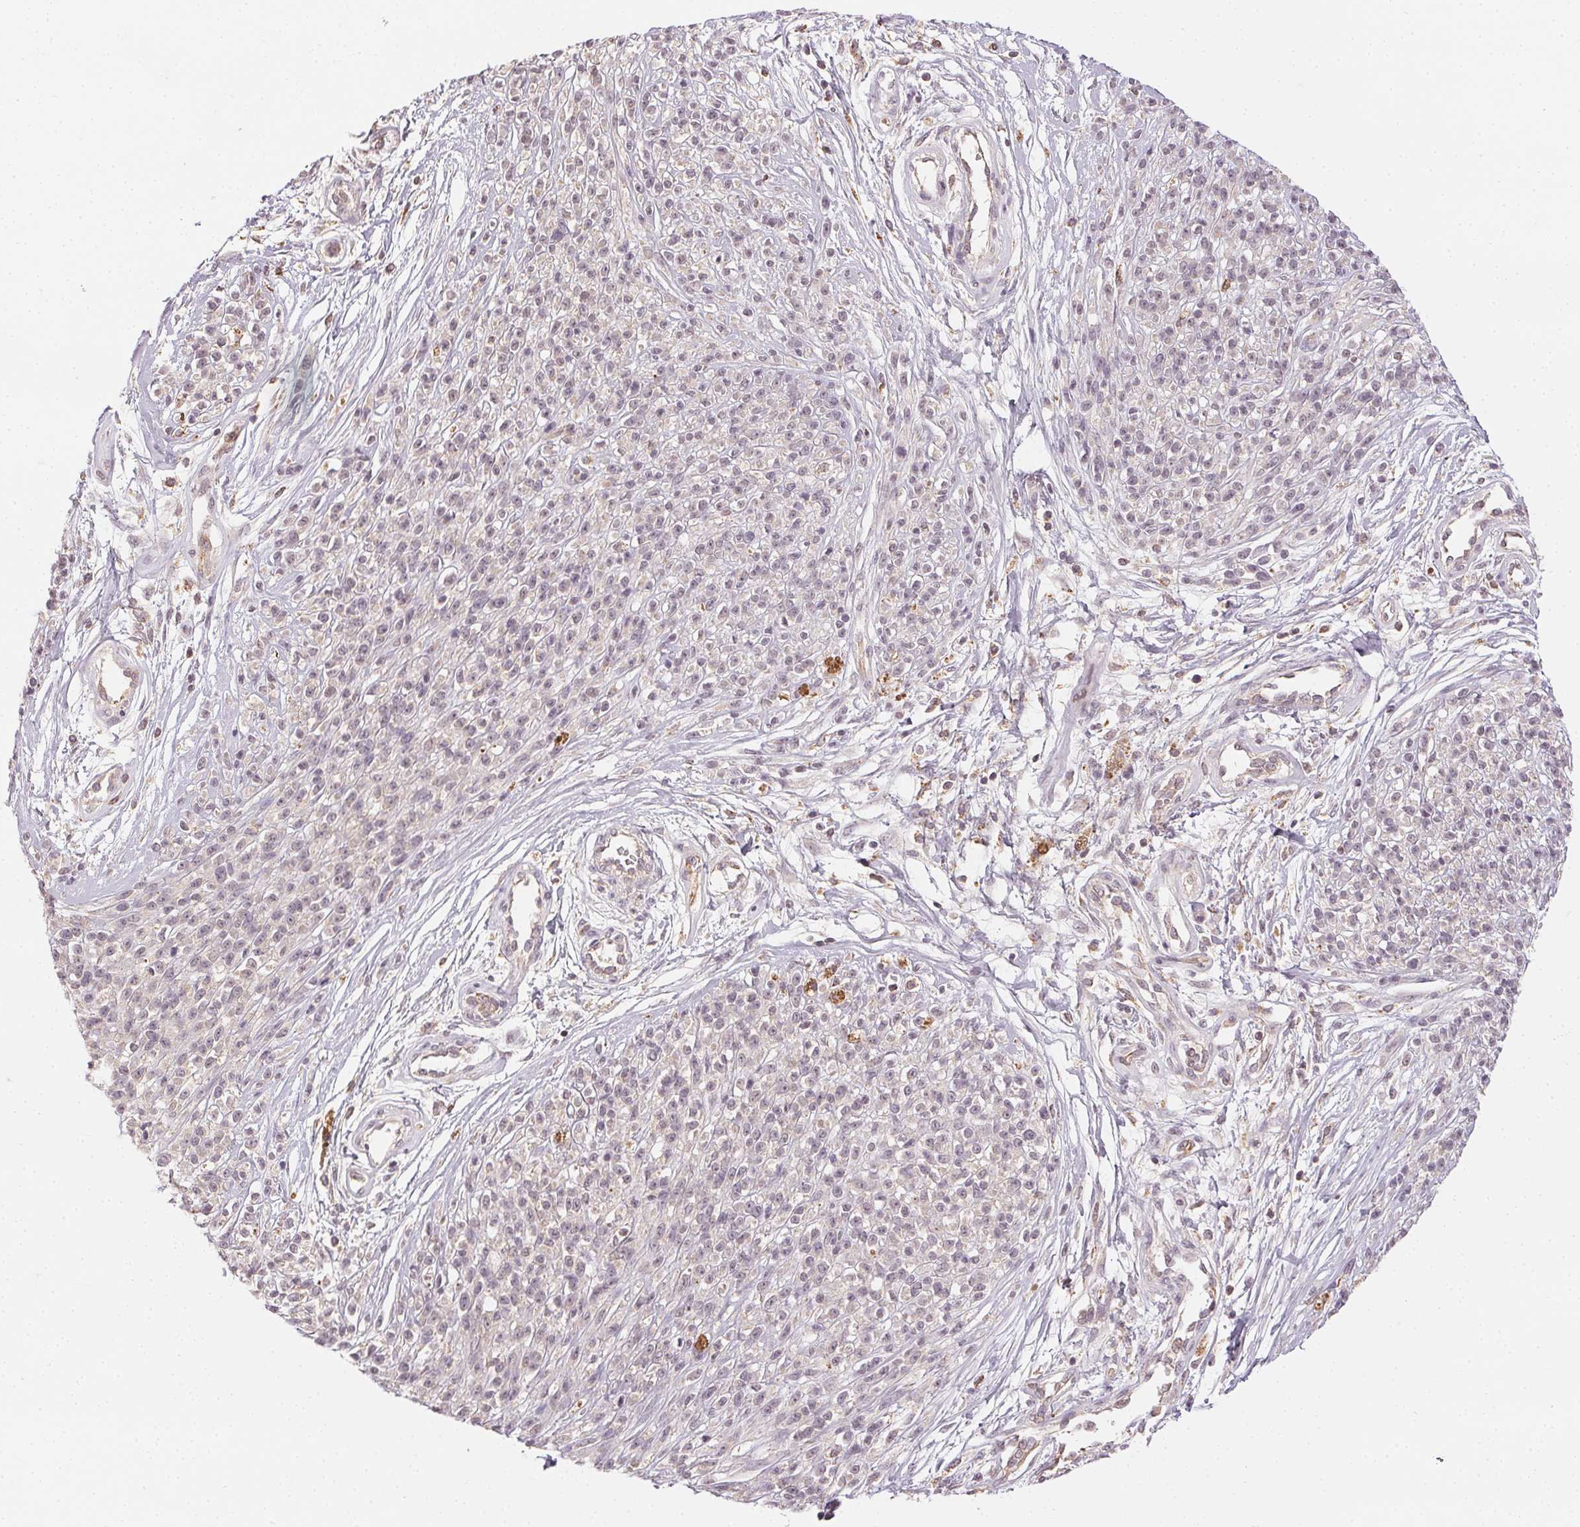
{"staining": {"intensity": "negative", "quantity": "none", "location": "none"}, "tissue": "melanoma", "cell_type": "Tumor cells", "image_type": "cancer", "snomed": [{"axis": "morphology", "description": "Malignant melanoma, NOS"}, {"axis": "topography", "description": "Skin"}, {"axis": "topography", "description": "Skin of trunk"}], "caption": "This image is of melanoma stained with immunohistochemistry (IHC) to label a protein in brown with the nuclei are counter-stained blue. There is no staining in tumor cells.", "gene": "NCOA4", "patient": {"sex": "male", "age": 74}}